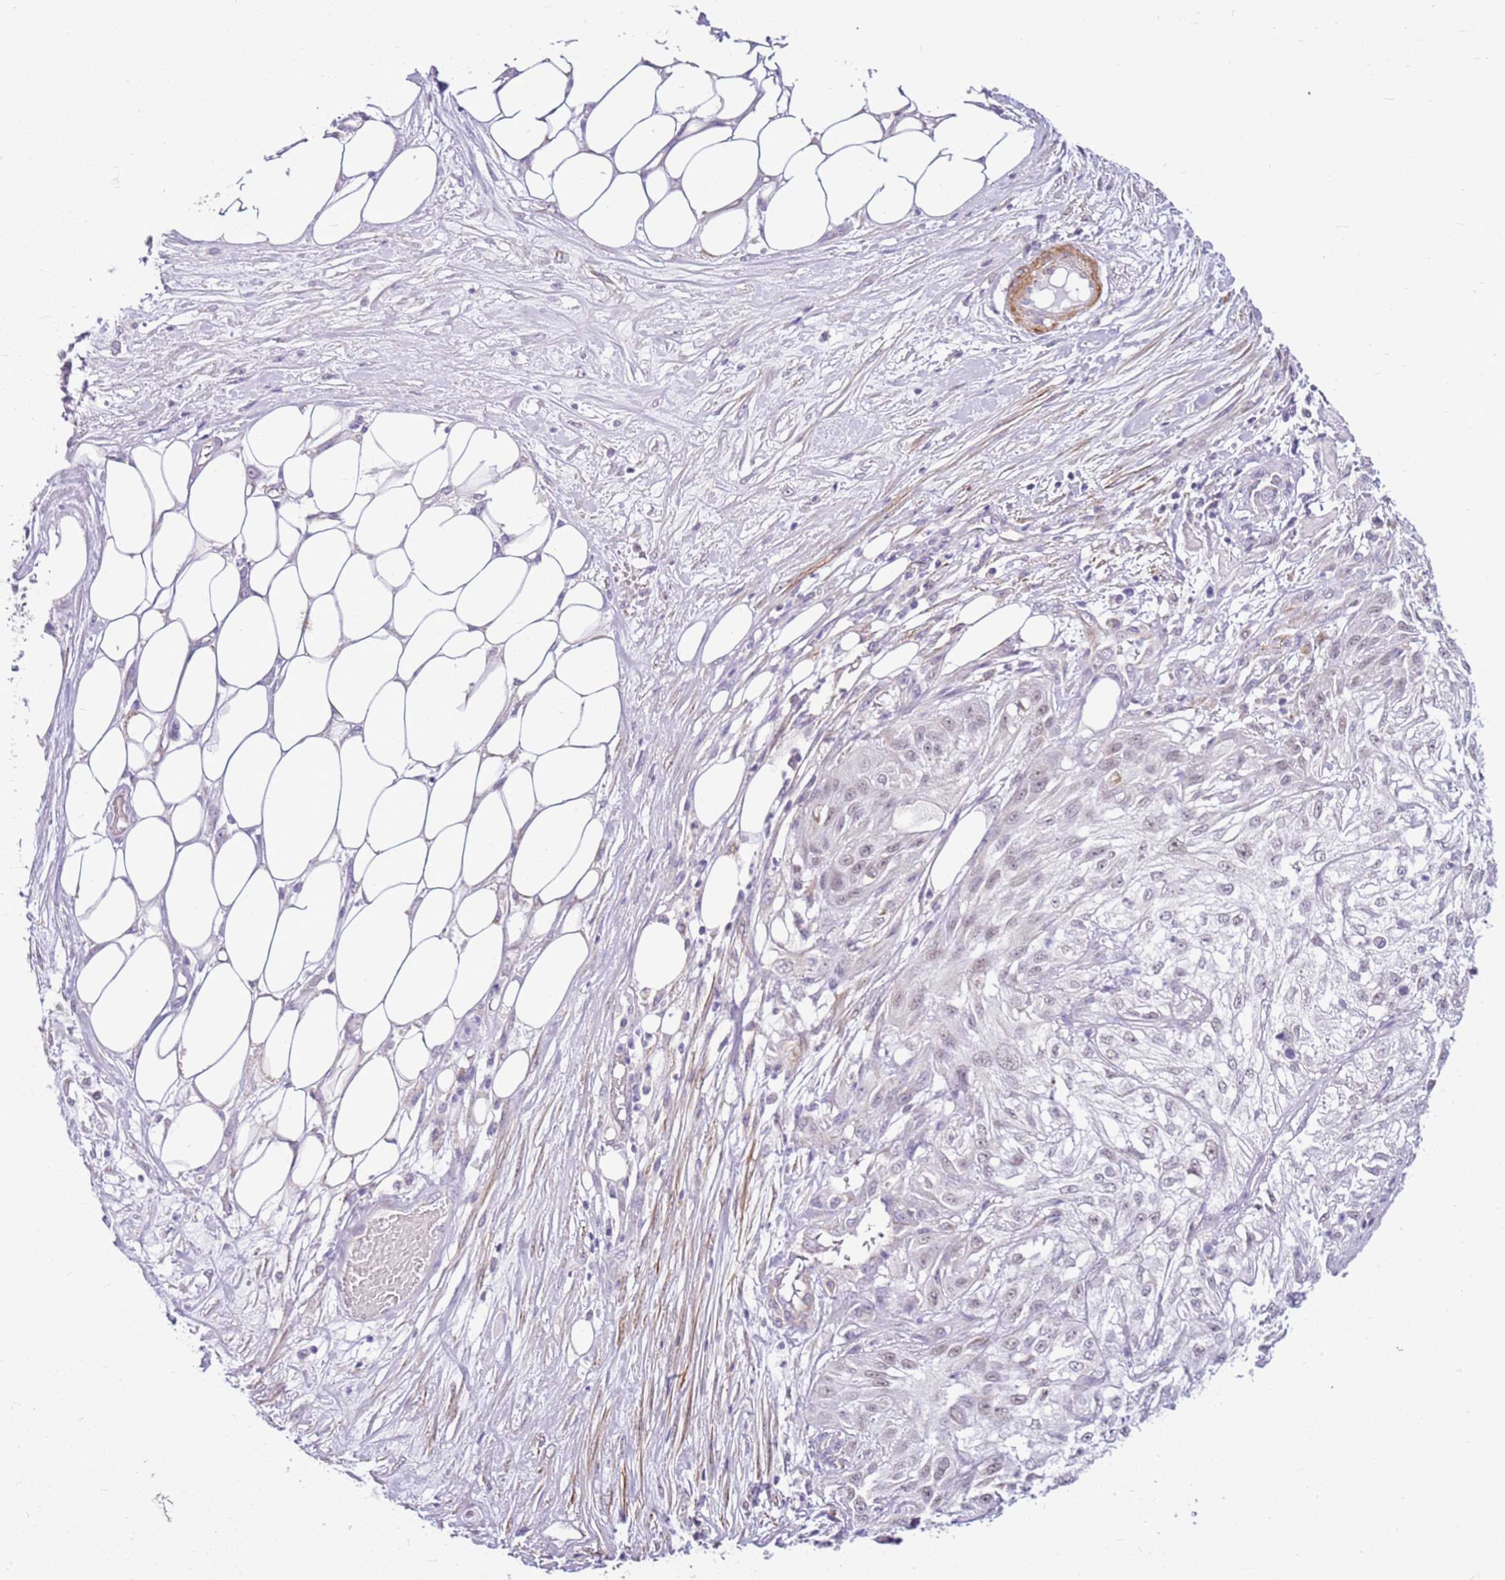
{"staining": {"intensity": "weak", "quantity": "<25%", "location": "nuclear"}, "tissue": "skin cancer", "cell_type": "Tumor cells", "image_type": "cancer", "snomed": [{"axis": "morphology", "description": "Squamous cell carcinoma, NOS"}, {"axis": "morphology", "description": "Squamous cell carcinoma, metastatic, NOS"}, {"axis": "topography", "description": "Skin"}, {"axis": "topography", "description": "Lymph node"}], "caption": "Immunohistochemistry of skin cancer demonstrates no staining in tumor cells.", "gene": "SMIM4", "patient": {"sex": "male", "age": 75}}